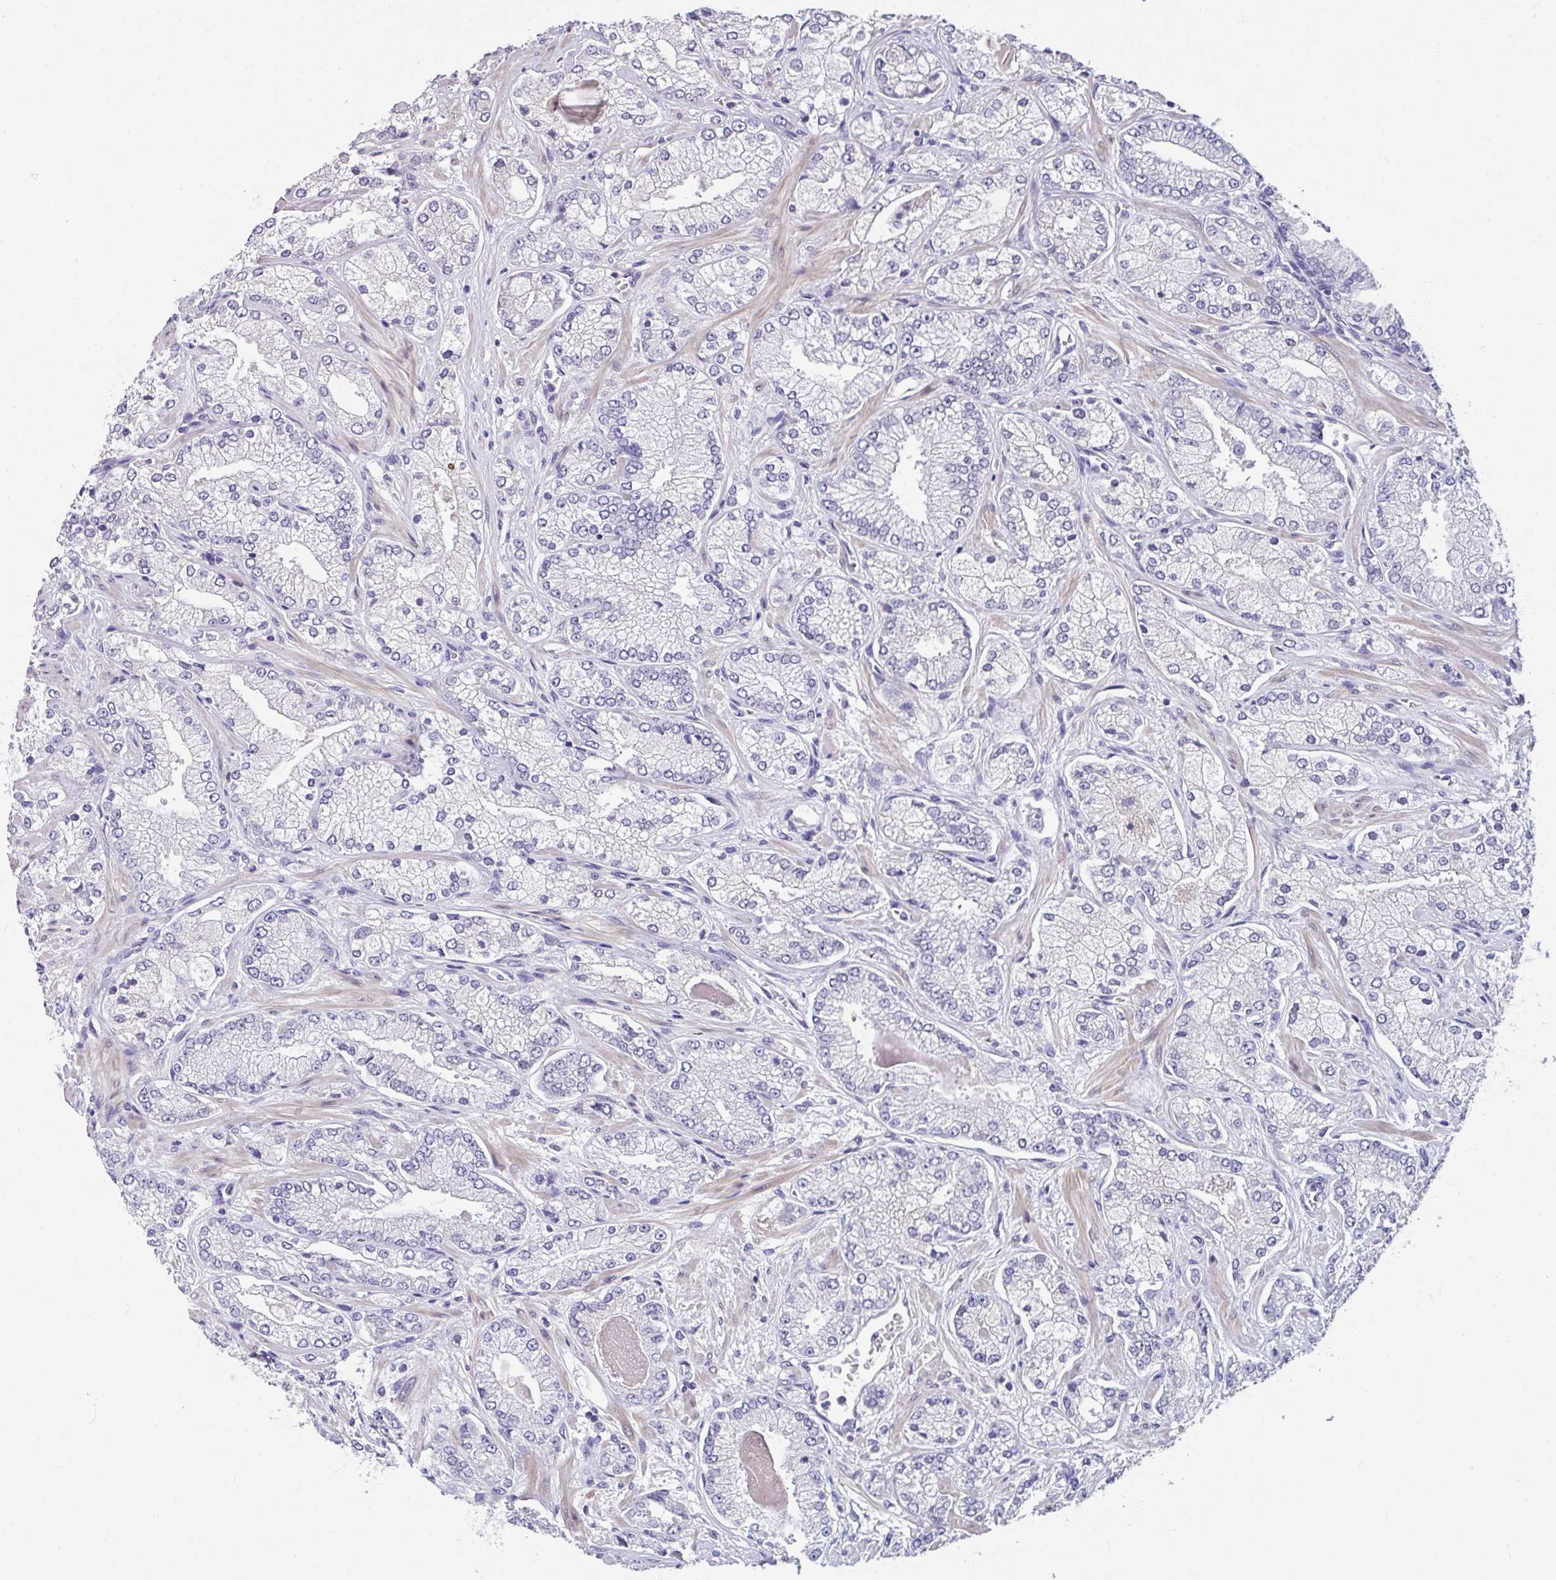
{"staining": {"intensity": "negative", "quantity": "none", "location": "none"}, "tissue": "prostate cancer", "cell_type": "Tumor cells", "image_type": "cancer", "snomed": [{"axis": "morphology", "description": "Normal tissue, NOS"}, {"axis": "morphology", "description": "Adenocarcinoma, High grade"}, {"axis": "topography", "description": "Prostate"}, {"axis": "topography", "description": "Peripheral nerve tissue"}], "caption": "Micrograph shows no significant protein staining in tumor cells of prostate cancer (high-grade adenocarcinoma).", "gene": "RBBP6", "patient": {"sex": "male", "age": 68}}